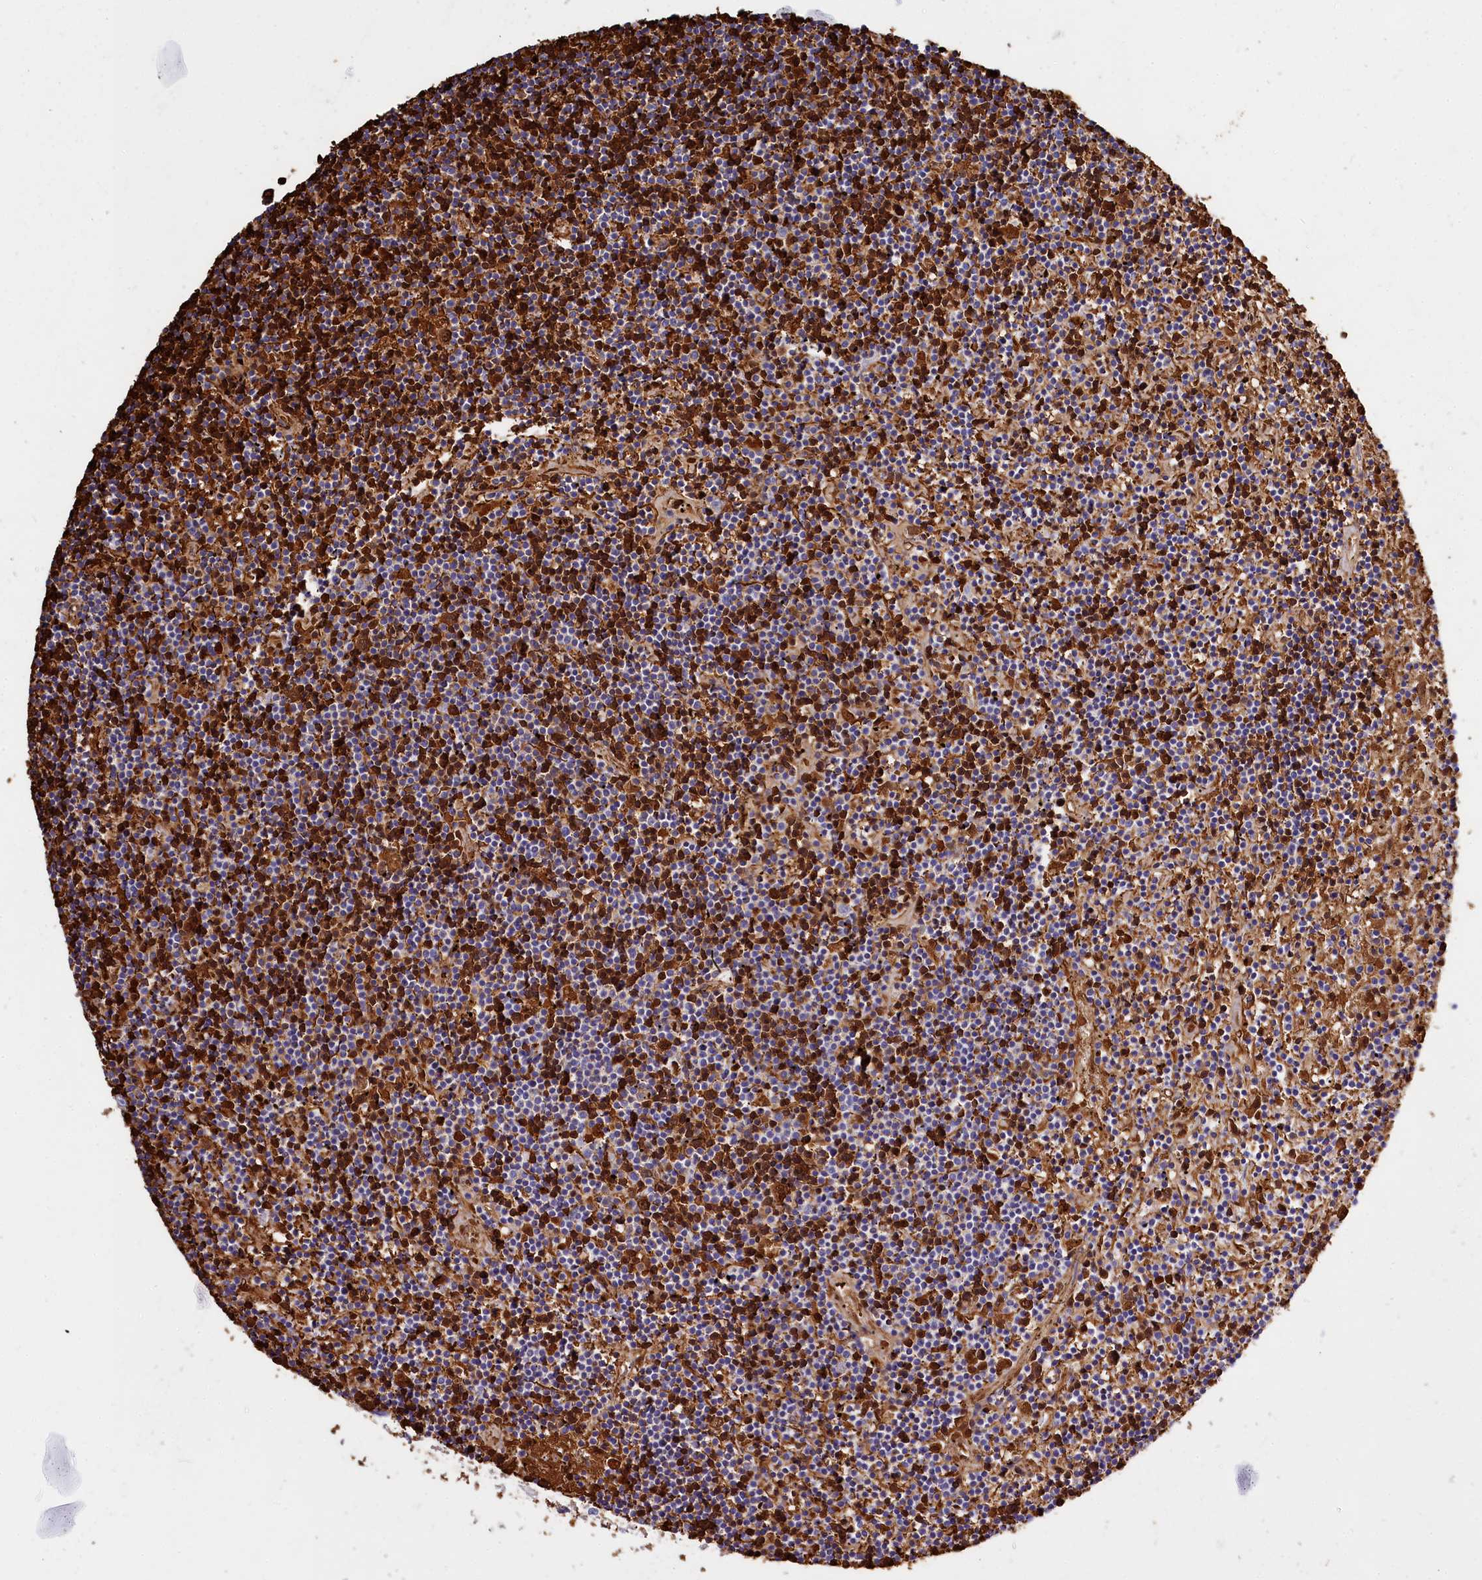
{"staining": {"intensity": "strong", "quantity": "25%-75%", "location": "cytoplasmic/membranous,nuclear"}, "tissue": "lymphoma", "cell_type": "Tumor cells", "image_type": "cancer", "snomed": [{"axis": "morphology", "description": "Malignant lymphoma, non-Hodgkin's type, Low grade"}, {"axis": "topography", "description": "Spleen"}], "caption": "The immunohistochemical stain shows strong cytoplasmic/membranous and nuclear staining in tumor cells of low-grade malignant lymphoma, non-Hodgkin's type tissue. (brown staining indicates protein expression, while blue staining denotes nuclei).", "gene": "RPUSD3", "patient": {"sex": "male", "age": 76}}